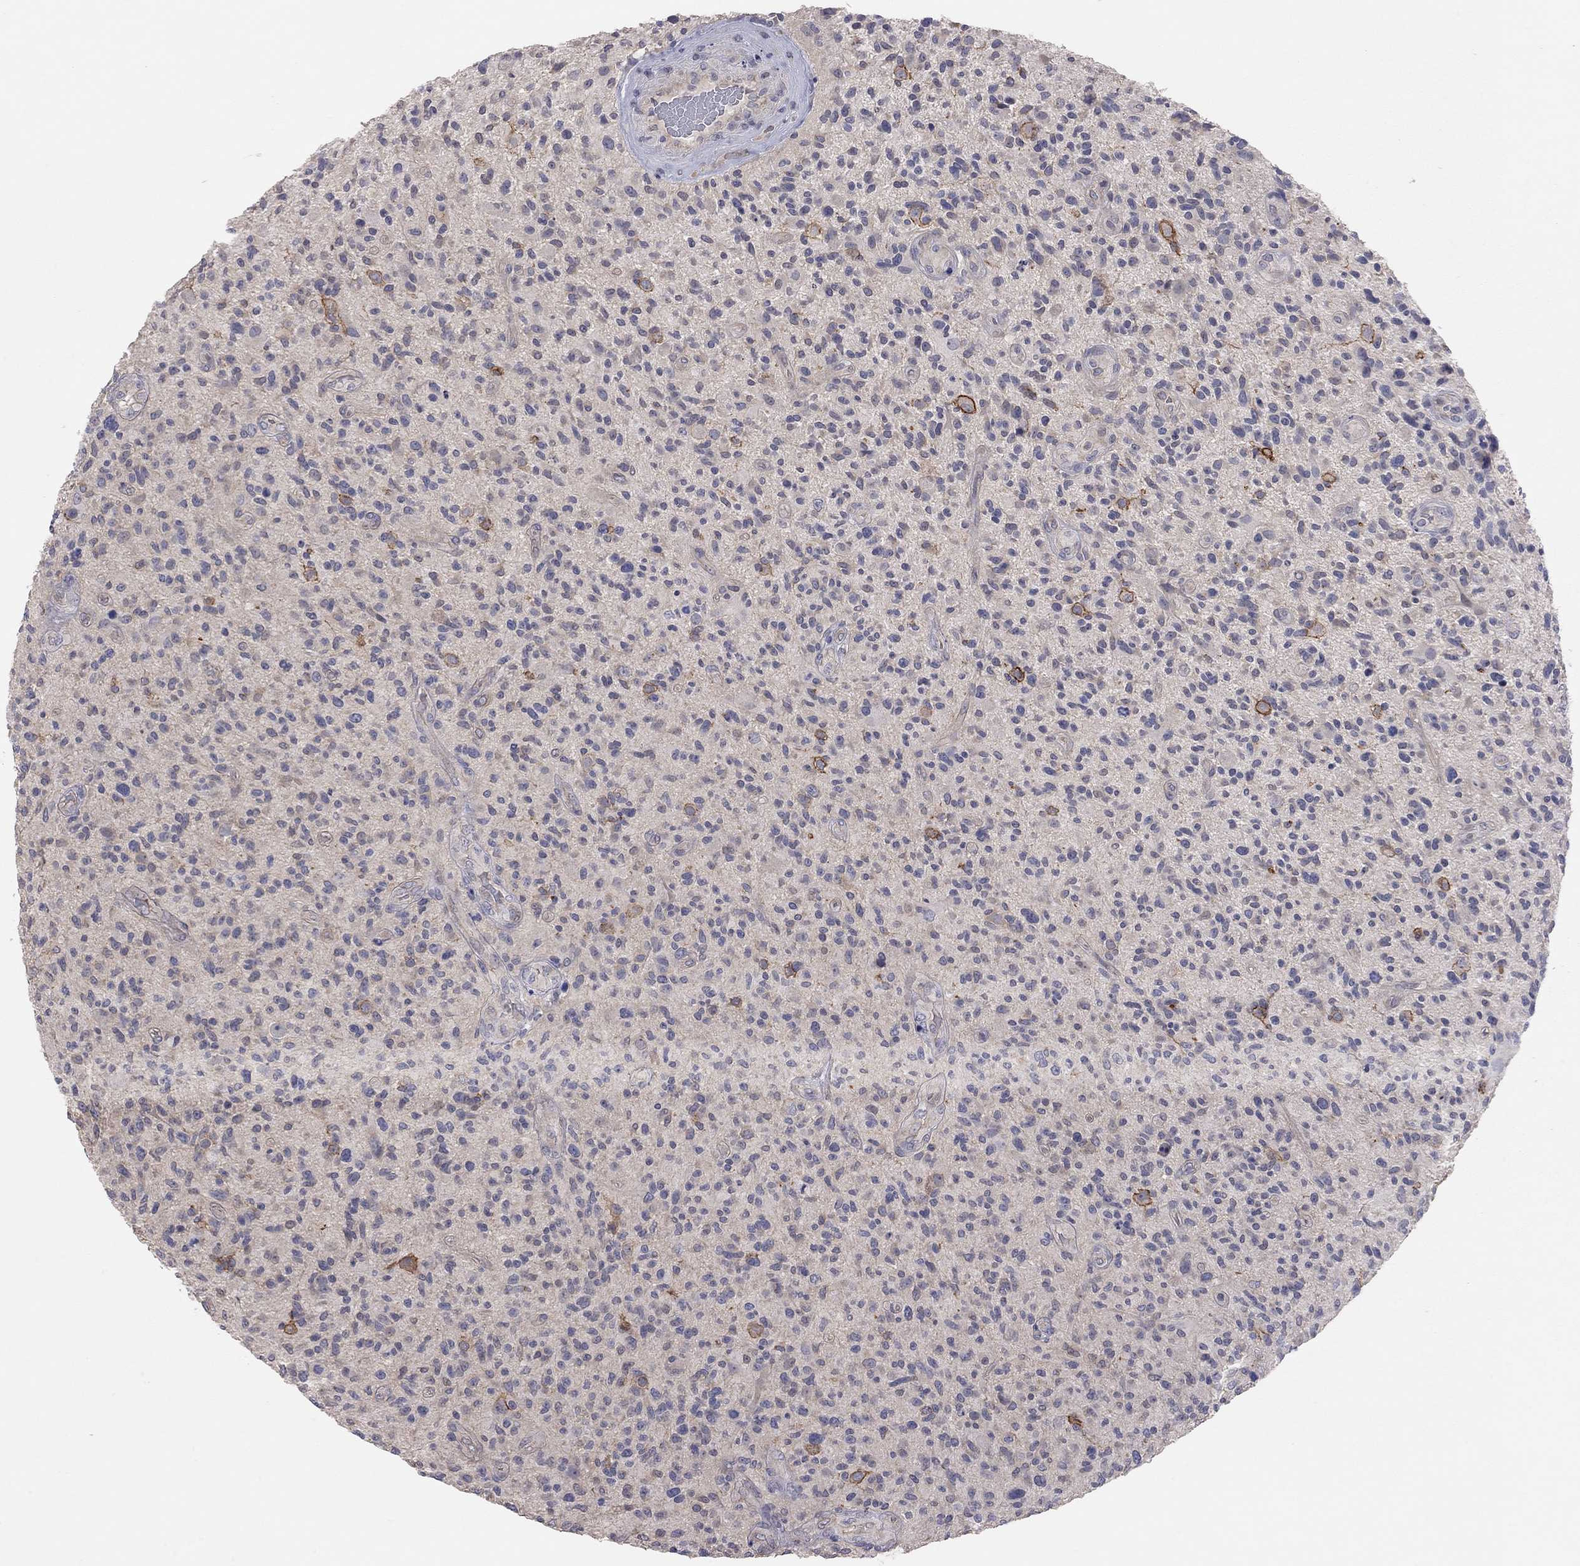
{"staining": {"intensity": "negative", "quantity": "none", "location": "none"}, "tissue": "glioma", "cell_type": "Tumor cells", "image_type": "cancer", "snomed": [{"axis": "morphology", "description": "Glioma, malignant, High grade"}, {"axis": "topography", "description": "Brain"}], "caption": "Immunohistochemistry of glioma demonstrates no positivity in tumor cells. Brightfield microscopy of IHC stained with DAB (3,3'-diaminobenzidine) (brown) and hematoxylin (blue), captured at high magnification.", "gene": "KCNB1", "patient": {"sex": "male", "age": 47}}